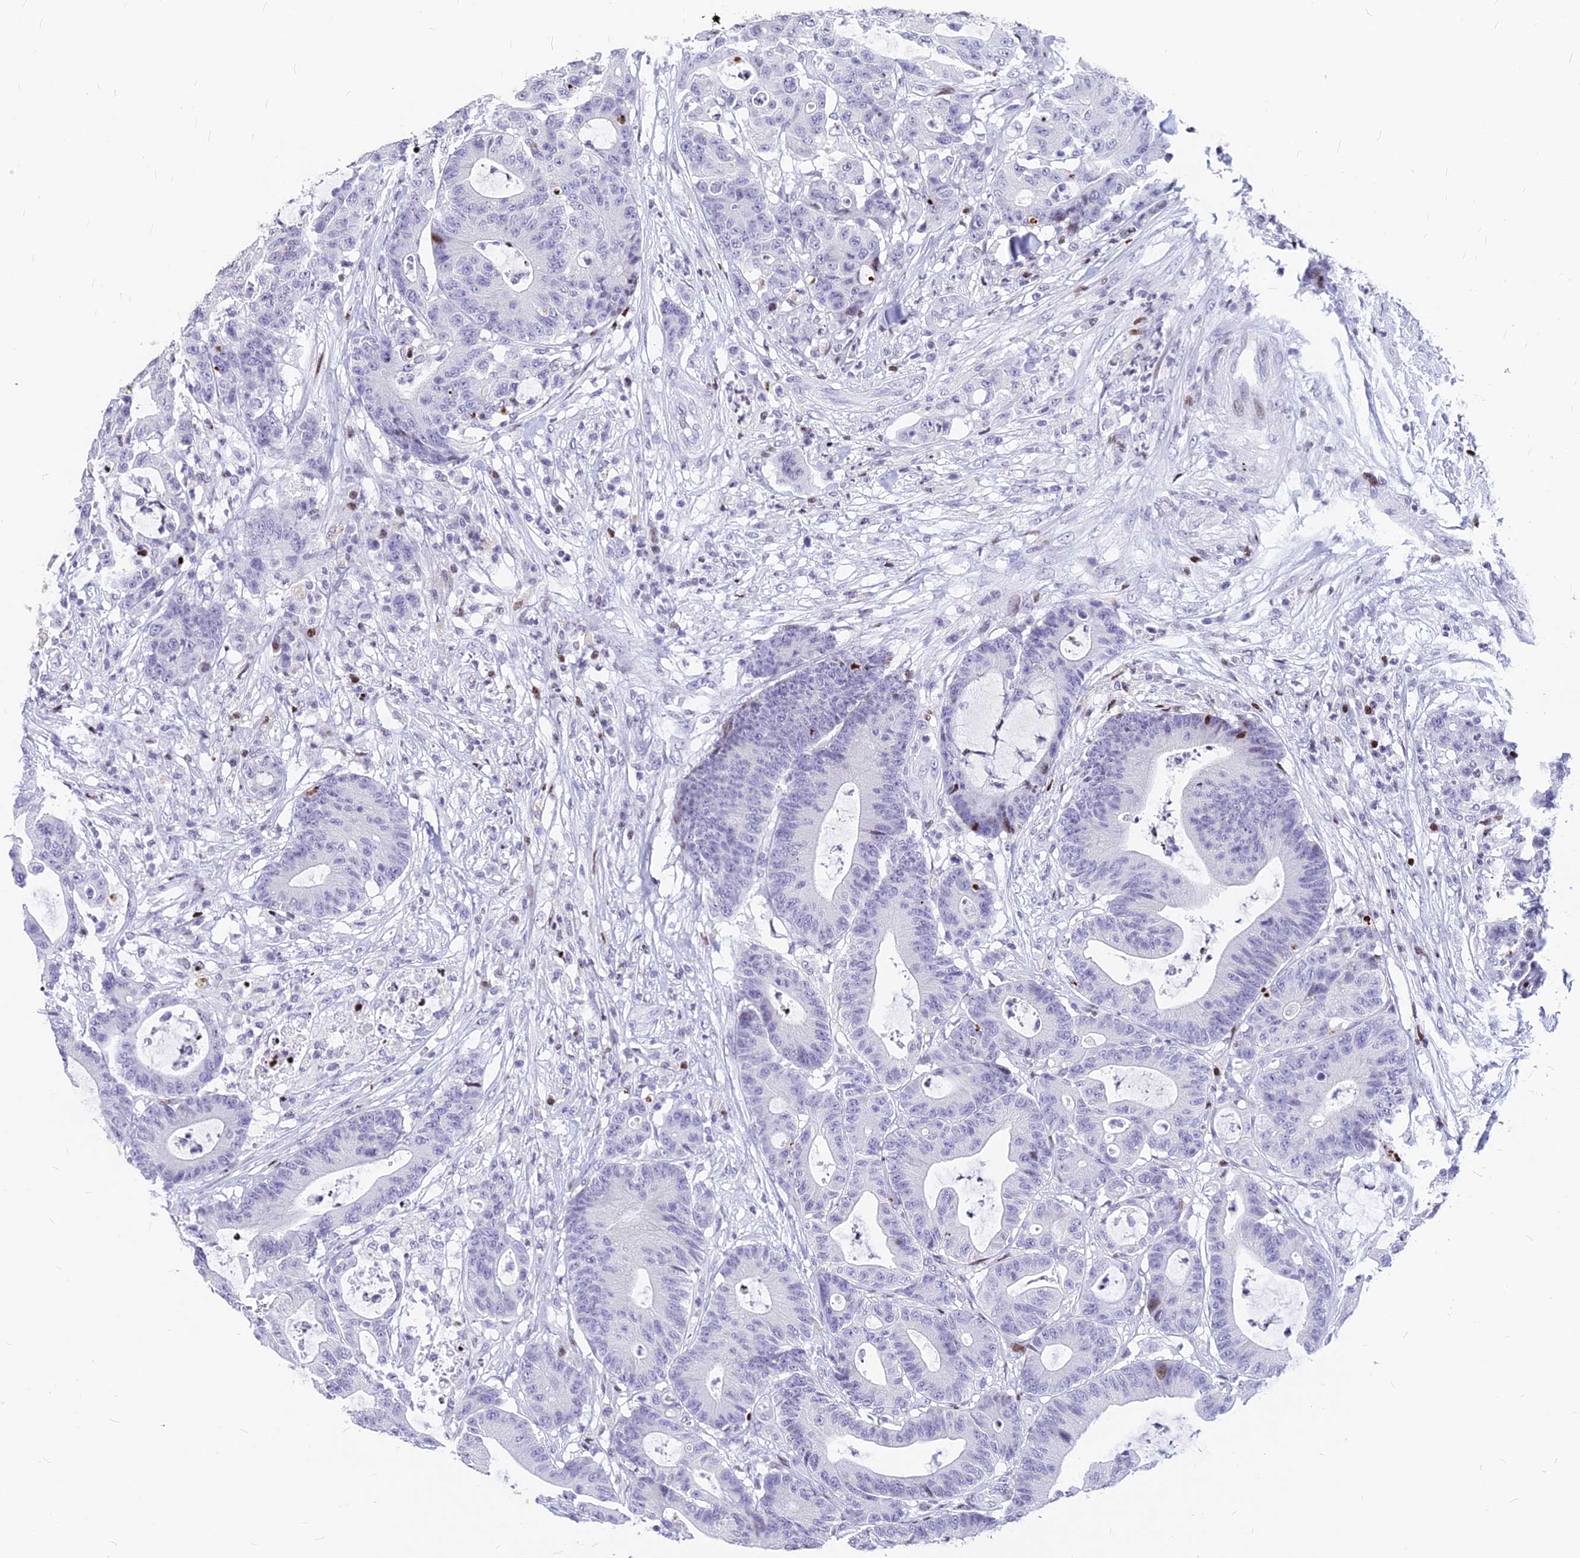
{"staining": {"intensity": "moderate", "quantity": "<25%", "location": "nuclear"}, "tissue": "colorectal cancer", "cell_type": "Tumor cells", "image_type": "cancer", "snomed": [{"axis": "morphology", "description": "Adenocarcinoma, NOS"}, {"axis": "topography", "description": "Colon"}], "caption": "Moderate nuclear staining for a protein is identified in approximately <25% of tumor cells of adenocarcinoma (colorectal) using immunohistochemistry (IHC).", "gene": "PRPS1", "patient": {"sex": "female", "age": 84}}